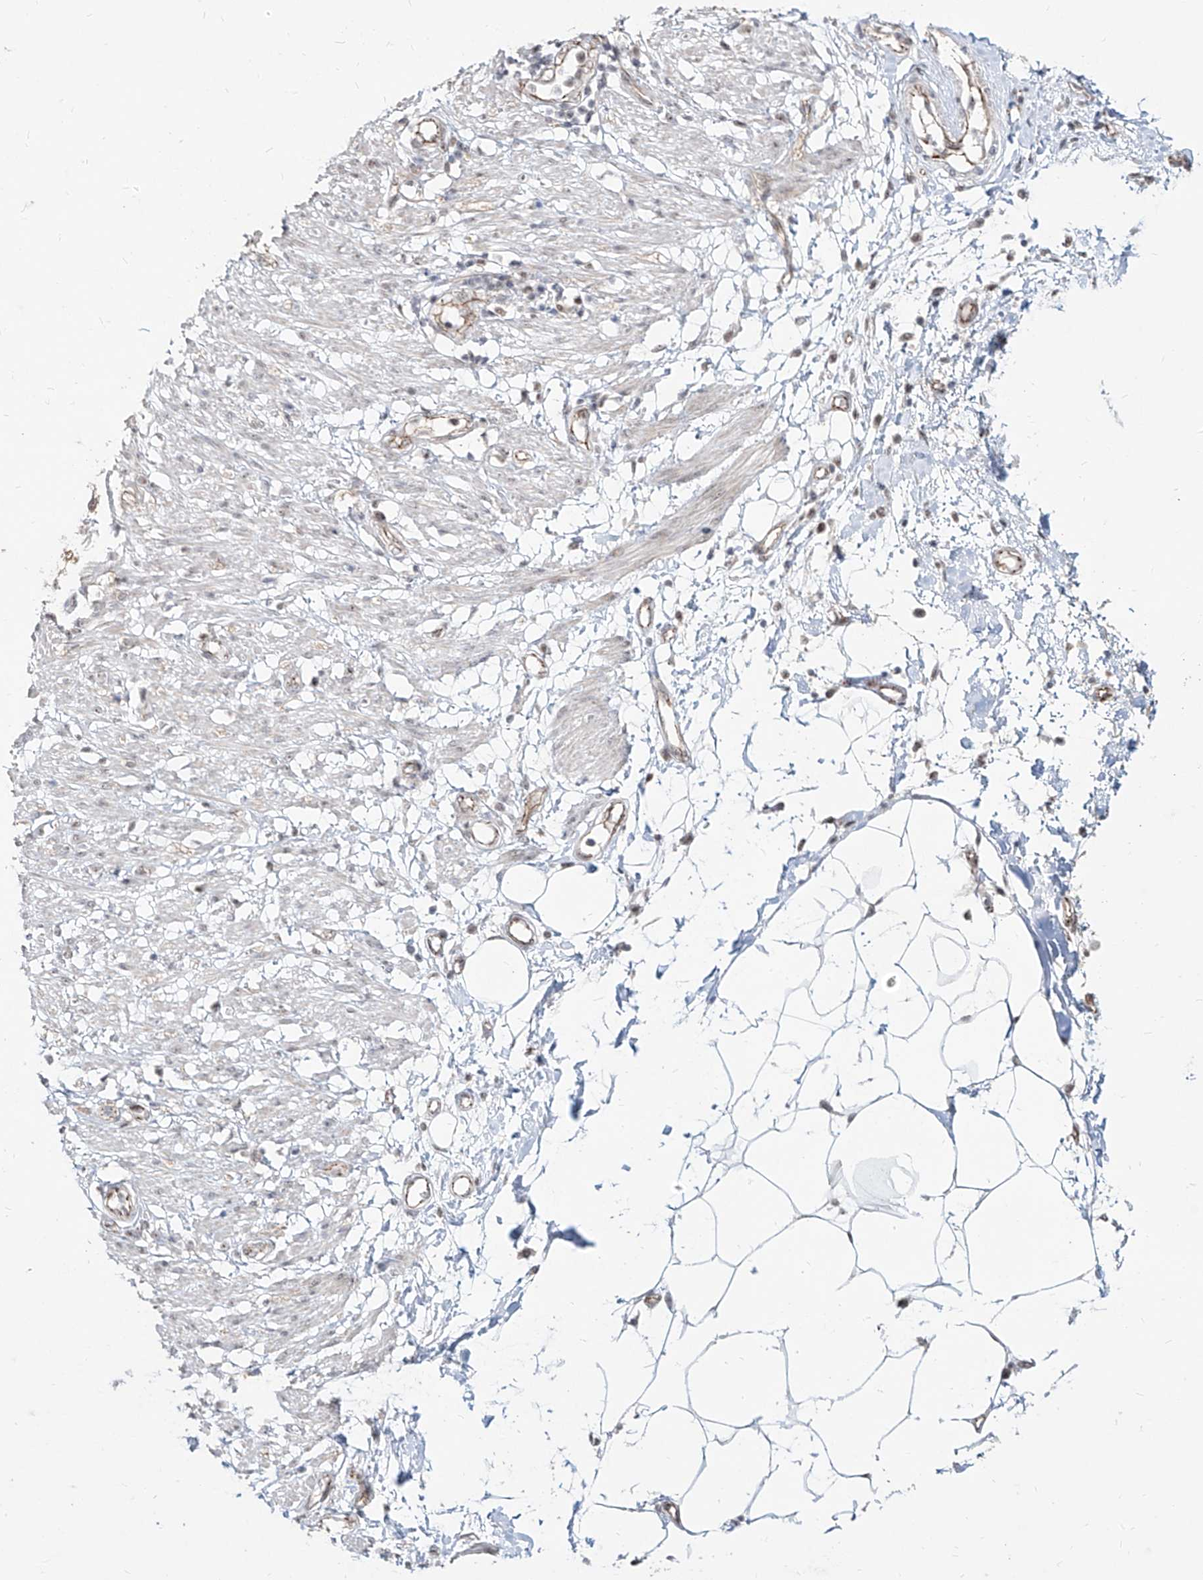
{"staining": {"intensity": "weak", "quantity": "<25%", "location": "cytoplasmic/membranous"}, "tissue": "smooth muscle", "cell_type": "Smooth muscle cells", "image_type": "normal", "snomed": [{"axis": "morphology", "description": "Normal tissue, NOS"}, {"axis": "morphology", "description": "Adenocarcinoma, NOS"}, {"axis": "topography", "description": "Smooth muscle"}, {"axis": "topography", "description": "Colon"}], "caption": "DAB (3,3'-diaminobenzidine) immunohistochemical staining of normal human smooth muscle demonstrates no significant positivity in smooth muscle cells. (Brightfield microscopy of DAB immunohistochemistry (IHC) at high magnification).", "gene": "ZNF710", "patient": {"sex": "male", "age": 14}}